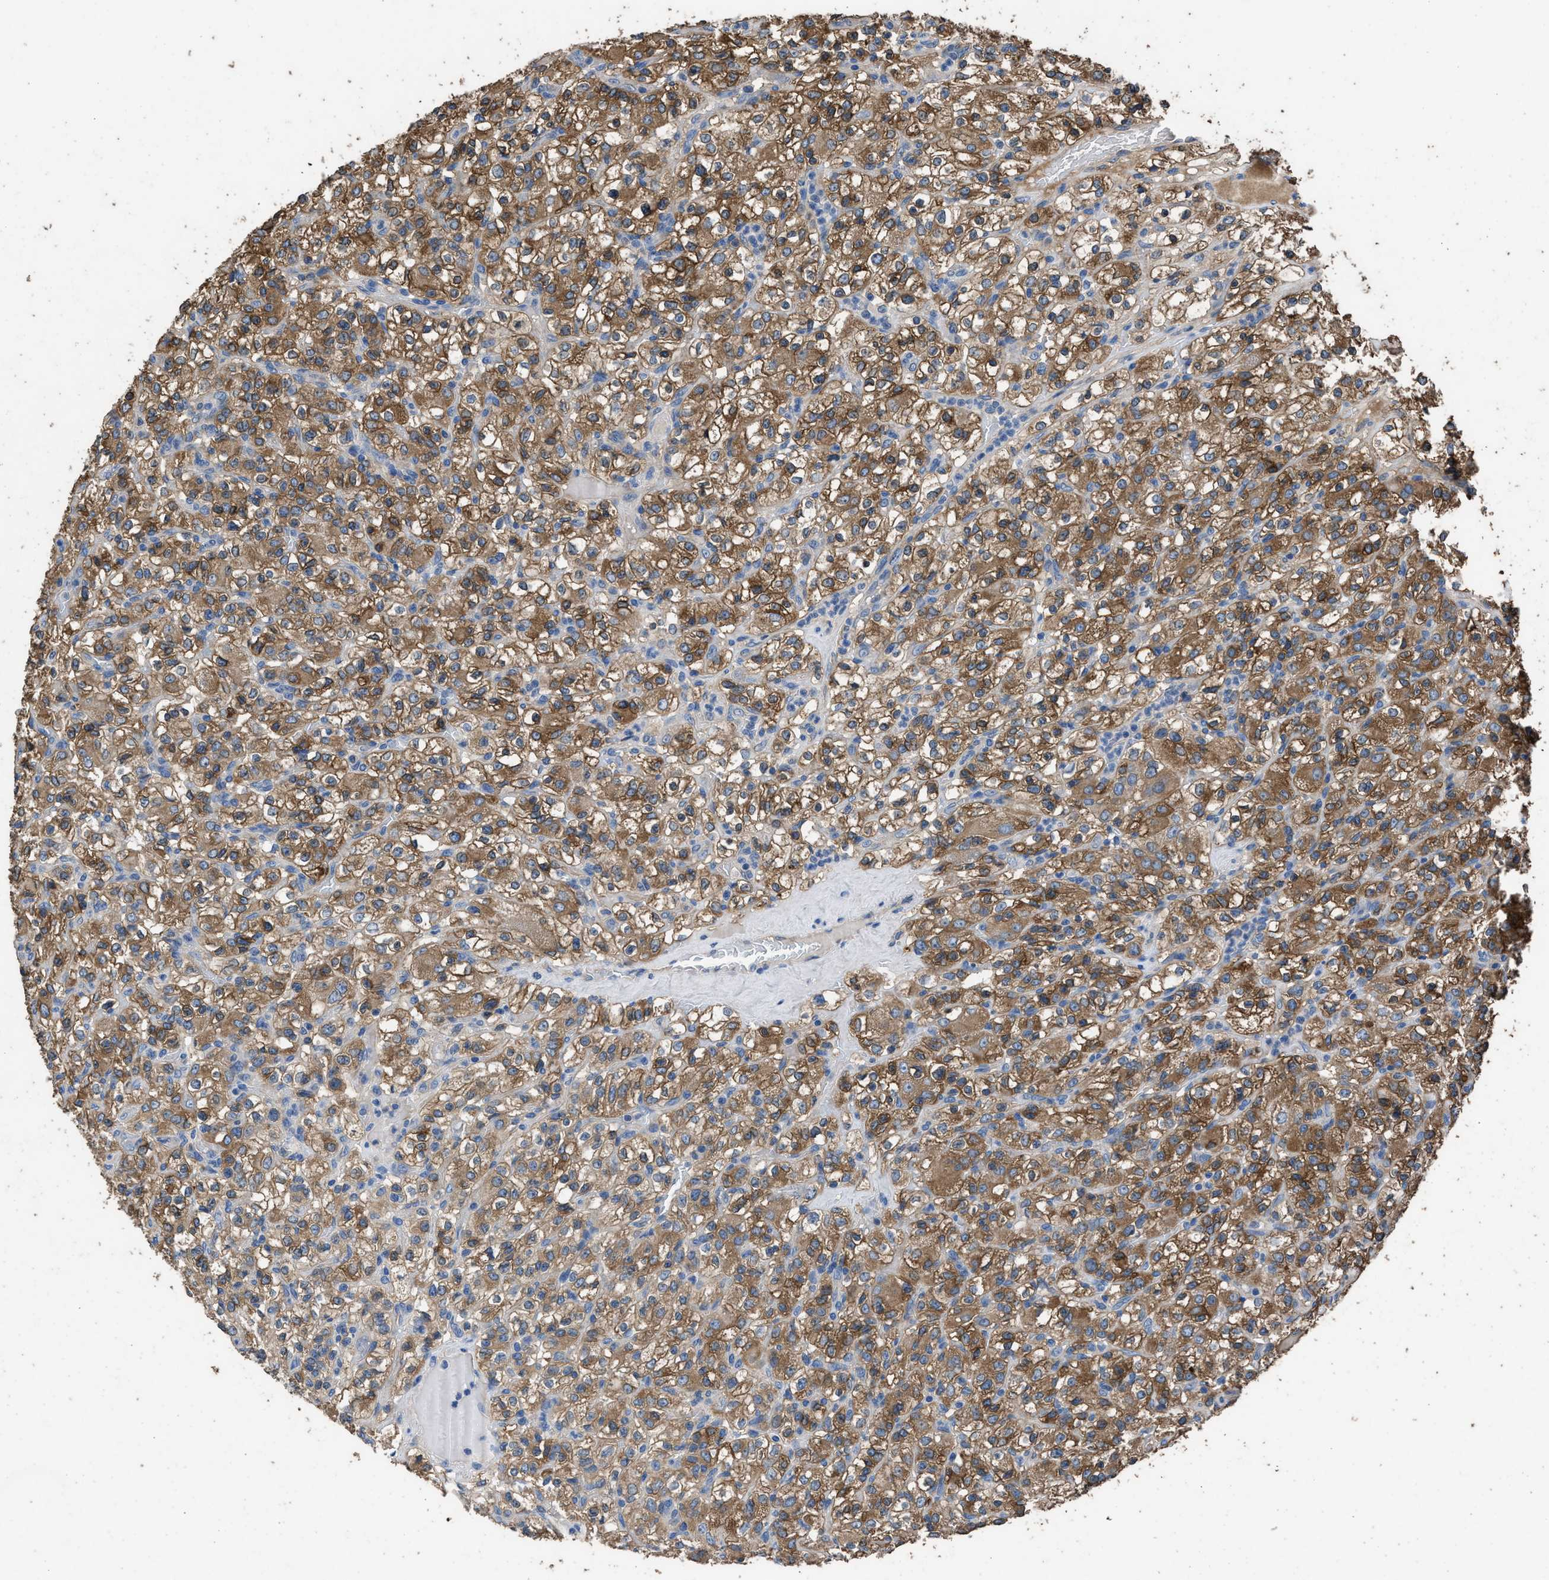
{"staining": {"intensity": "moderate", "quantity": ">75%", "location": "cytoplasmic/membranous"}, "tissue": "renal cancer", "cell_type": "Tumor cells", "image_type": "cancer", "snomed": [{"axis": "morphology", "description": "Normal tissue, NOS"}, {"axis": "morphology", "description": "Adenocarcinoma, NOS"}, {"axis": "topography", "description": "Kidney"}], "caption": "A histopathology image of human renal adenocarcinoma stained for a protein reveals moderate cytoplasmic/membranous brown staining in tumor cells. The staining is performed using DAB brown chromogen to label protein expression. The nuclei are counter-stained blue using hematoxylin.", "gene": "ITSN1", "patient": {"sex": "female", "age": 72}}